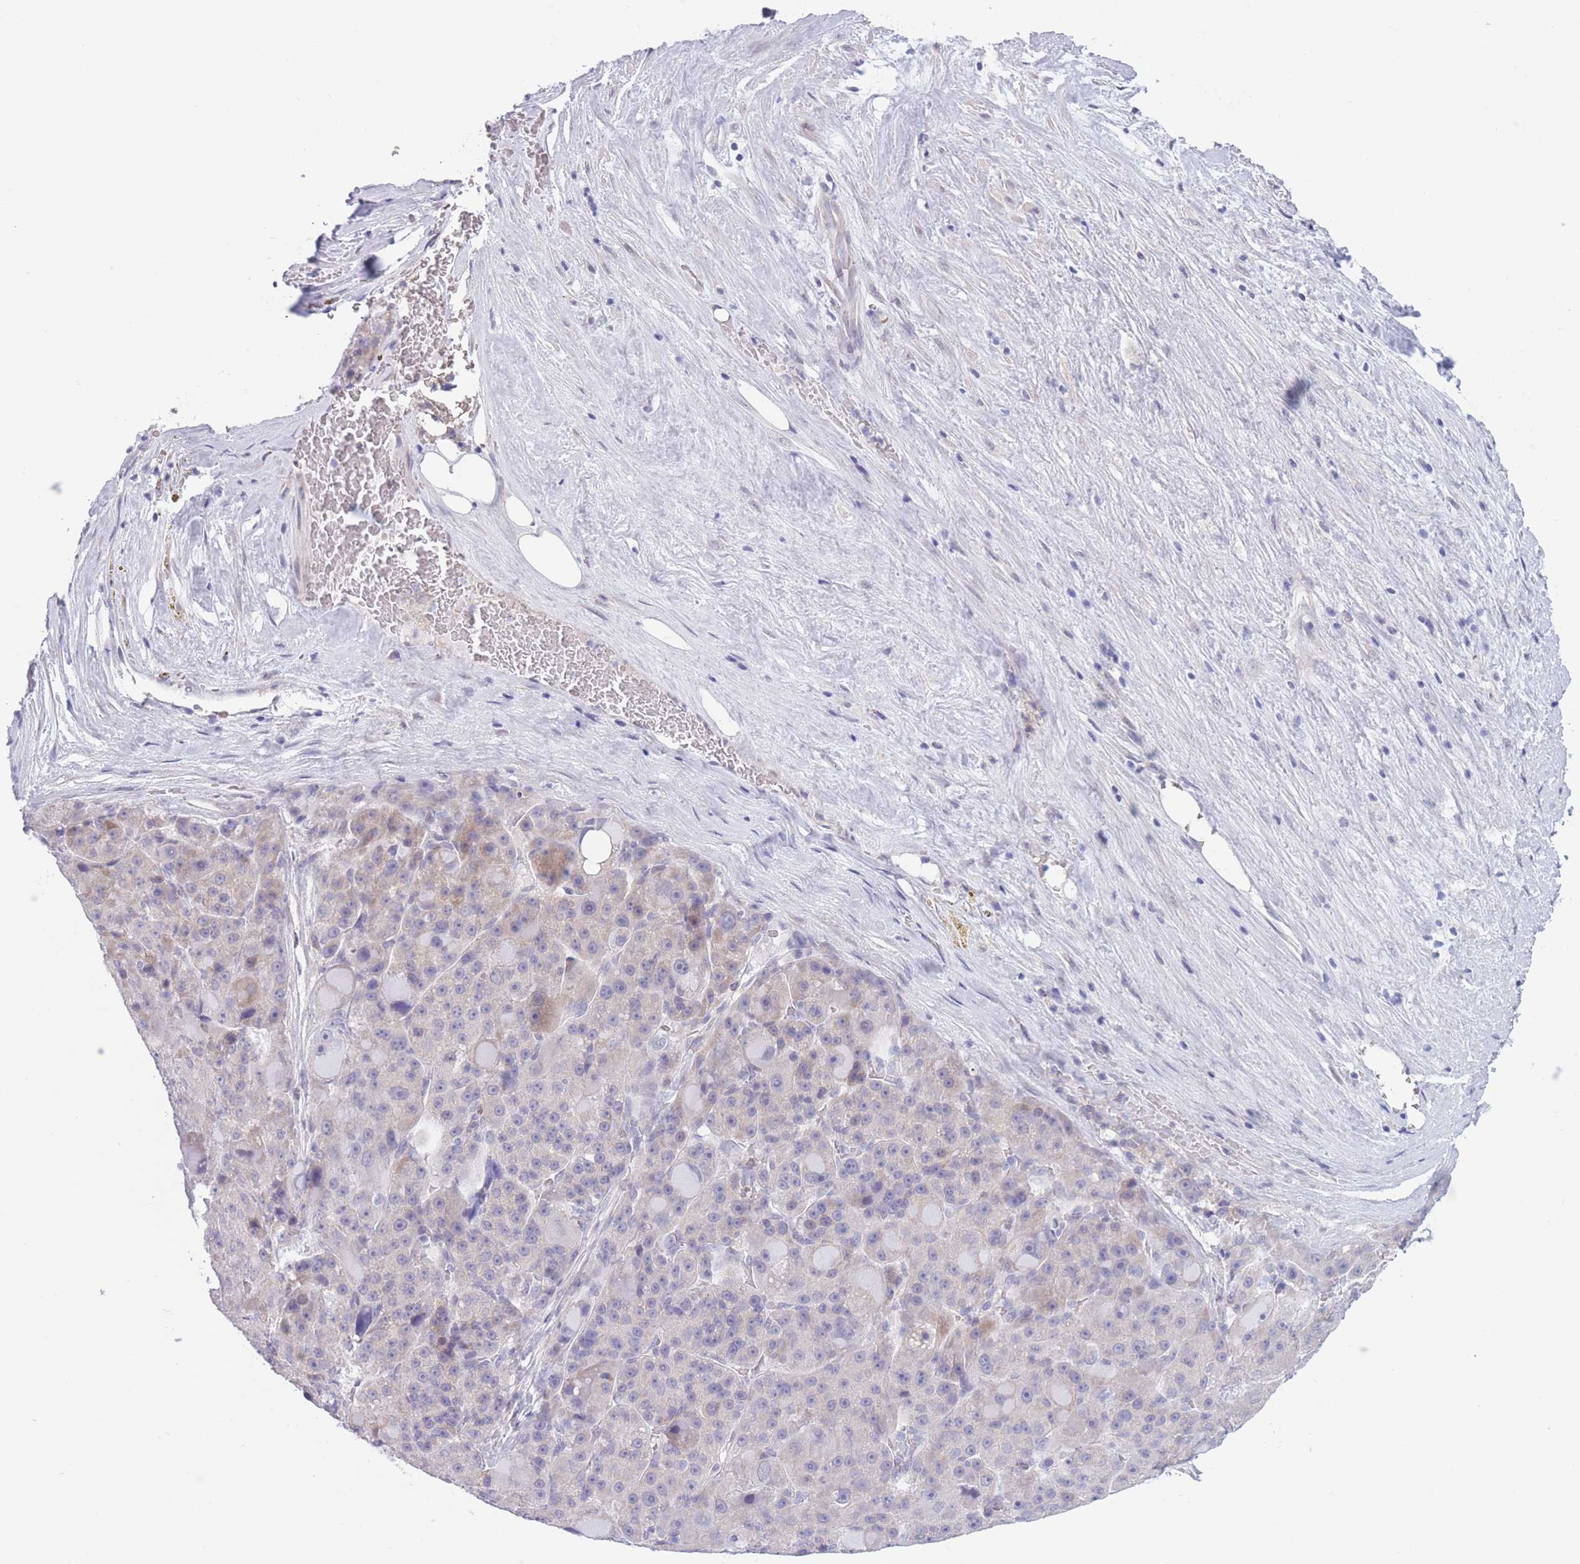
{"staining": {"intensity": "negative", "quantity": "none", "location": "none"}, "tissue": "liver cancer", "cell_type": "Tumor cells", "image_type": "cancer", "snomed": [{"axis": "morphology", "description": "Carcinoma, Hepatocellular, NOS"}, {"axis": "topography", "description": "Liver"}], "caption": "Photomicrograph shows no significant protein positivity in tumor cells of liver hepatocellular carcinoma. The staining is performed using DAB brown chromogen with nuclei counter-stained in using hematoxylin.", "gene": "PODXL", "patient": {"sex": "male", "age": 76}}